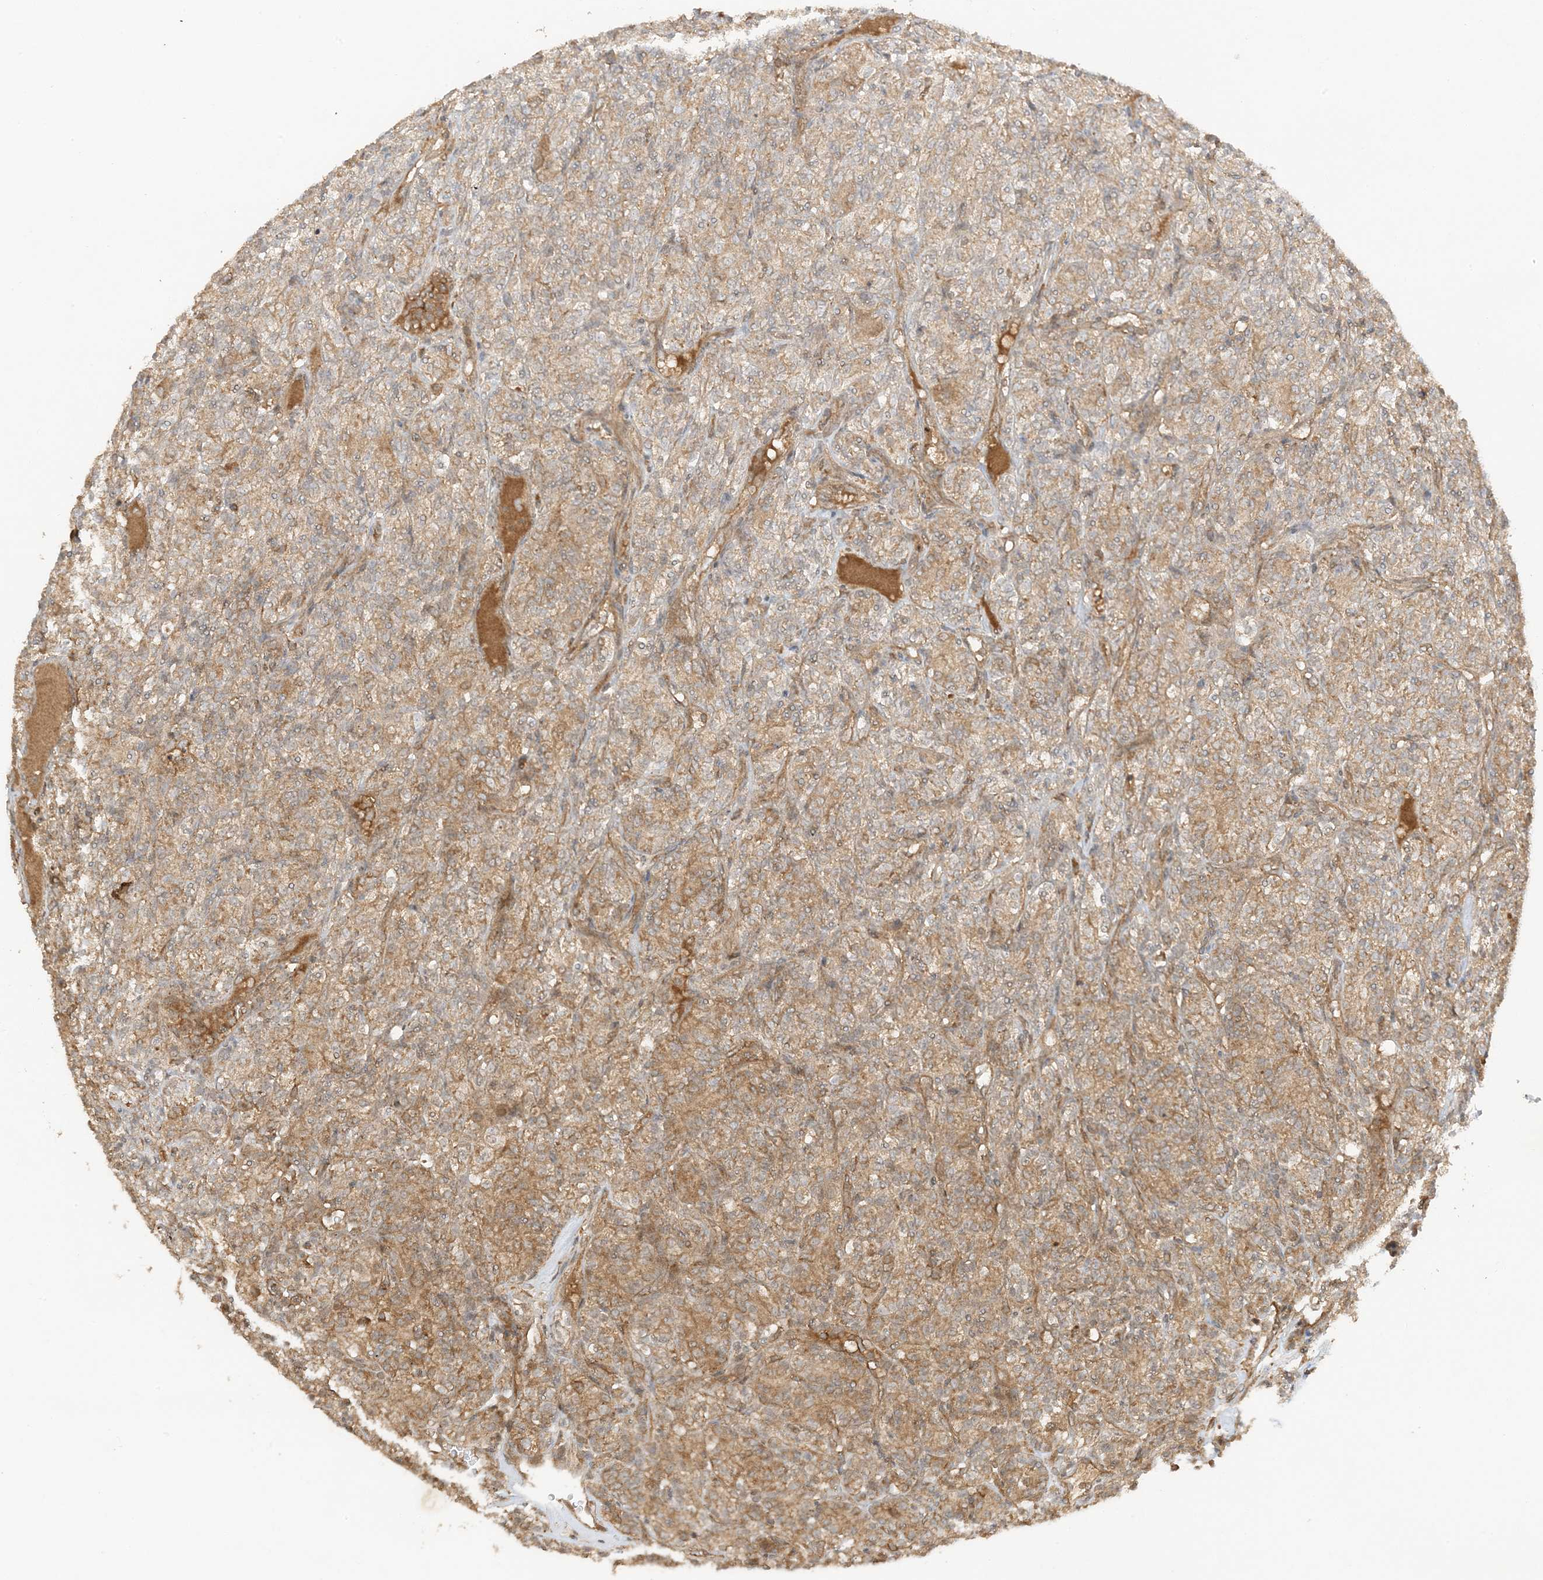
{"staining": {"intensity": "weak", "quantity": ">75%", "location": "cytoplasmic/membranous"}, "tissue": "renal cancer", "cell_type": "Tumor cells", "image_type": "cancer", "snomed": [{"axis": "morphology", "description": "Adenocarcinoma, NOS"}, {"axis": "topography", "description": "Kidney"}], "caption": "A histopathology image showing weak cytoplasmic/membranous staining in approximately >75% of tumor cells in adenocarcinoma (renal), as visualized by brown immunohistochemical staining.", "gene": "XRN1", "patient": {"sex": "male", "age": 77}}